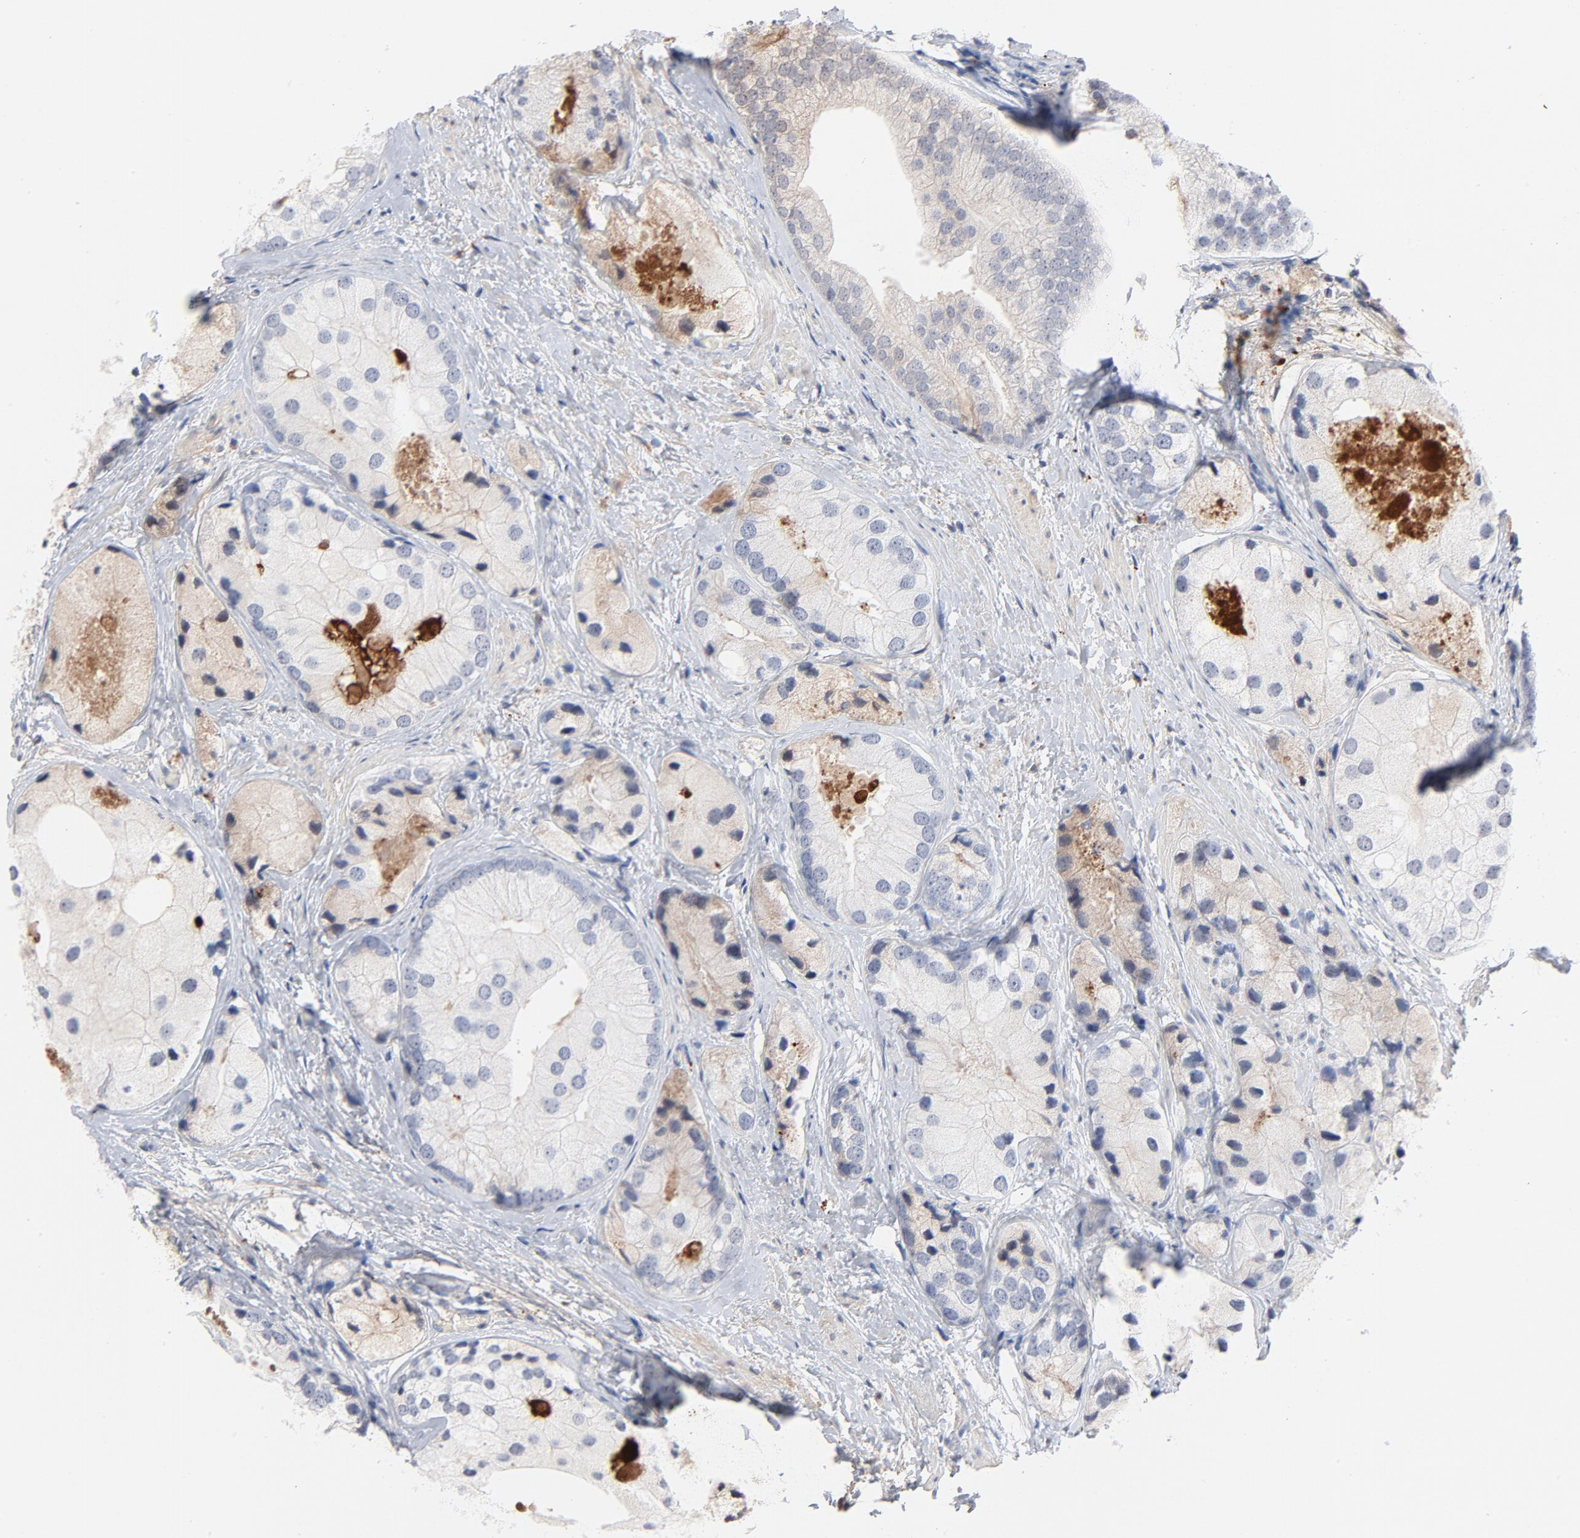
{"staining": {"intensity": "negative", "quantity": "none", "location": "none"}, "tissue": "prostate cancer", "cell_type": "Tumor cells", "image_type": "cancer", "snomed": [{"axis": "morphology", "description": "Adenocarcinoma, Low grade"}, {"axis": "topography", "description": "Prostate"}], "caption": "Tumor cells show no significant protein positivity in prostate cancer (low-grade adenocarcinoma).", "gene": "SERPINA4", "patient": {"sex": "male", "age": 69}}